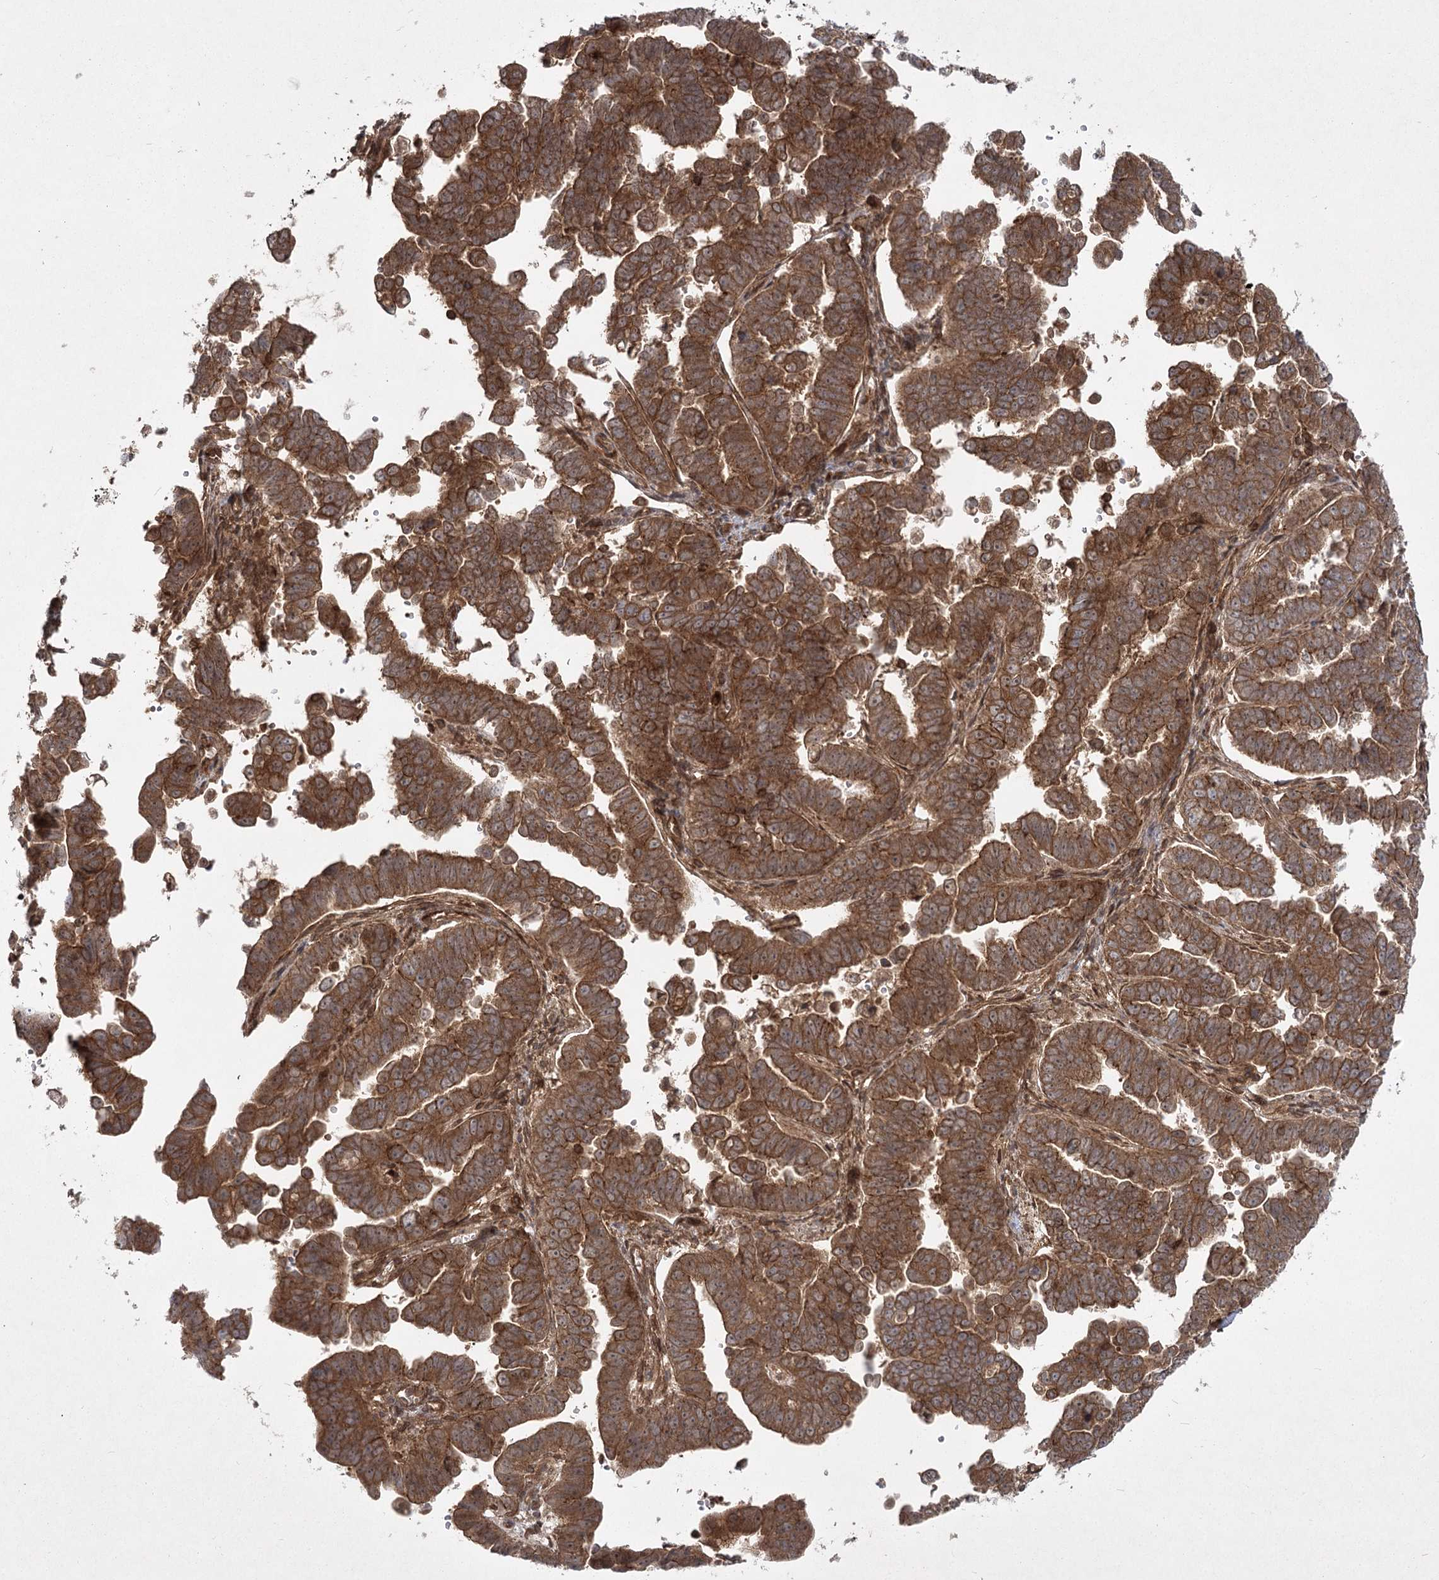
{"staining": {"intensity": "strong", "quantity": ">75%", "location": "cytoplasmic/membranous"}, "tissue": "endometrial cancer", "cell_type": "Tumor cells", "image_type": "cancer", "snomed": [{"axis": "morphology", "description": "Adenocarcinoma, NOS"}, {"axis": "topography", "description": "Endometrium"}], "caption": "Strong cytoplasmic/membranous expression for a protein is seen in approximately >75% of tumor cells of endometrial cancer (adenocarcinoma) using immunohistochemistry (IHC).", "gene": "MDFIC", "patient": {"sex": "female", "age": 75}}